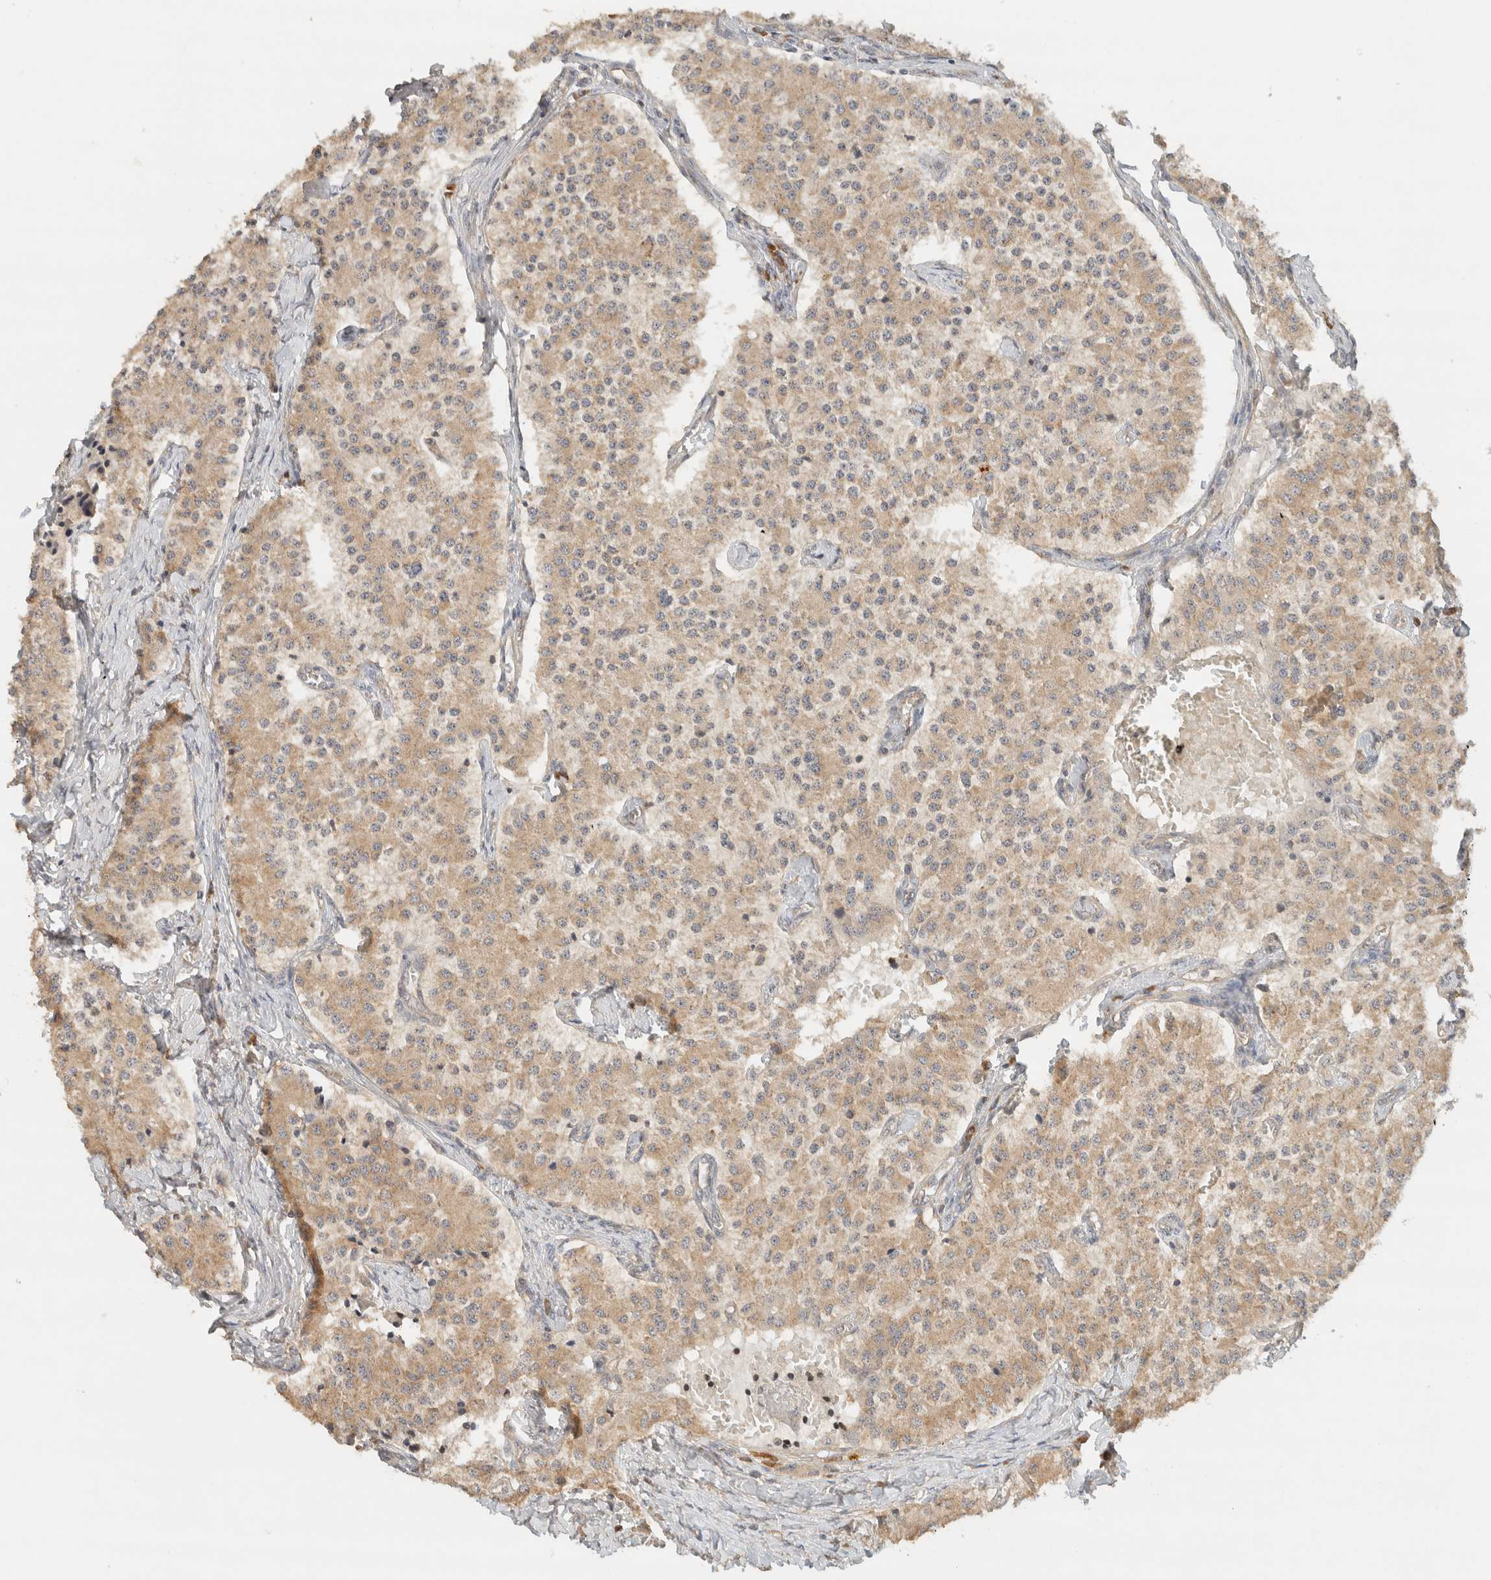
{"staining": {"intensity": "moderate", "quantity": ">75%", "location": "cytoplasmic/membranous"}, "tissue": "carcinoid", "cell_type": "Tumor cells", "image_type": "cancer", "snomed": [{"axis": "morphology", "description": "Carcinoid, malignant, NOS"}, {"axis": "topography", "description": "Colon"}], "caption": "An immunohistochemistry image of tumor tissue is shown. Protein staining in brown labels moderate cytoplasmic/membranous positivity in malignant carcinoid within tumor cells.", "gene": "ARFGEF2", "patient": {"sex": "female", "age": 52}}